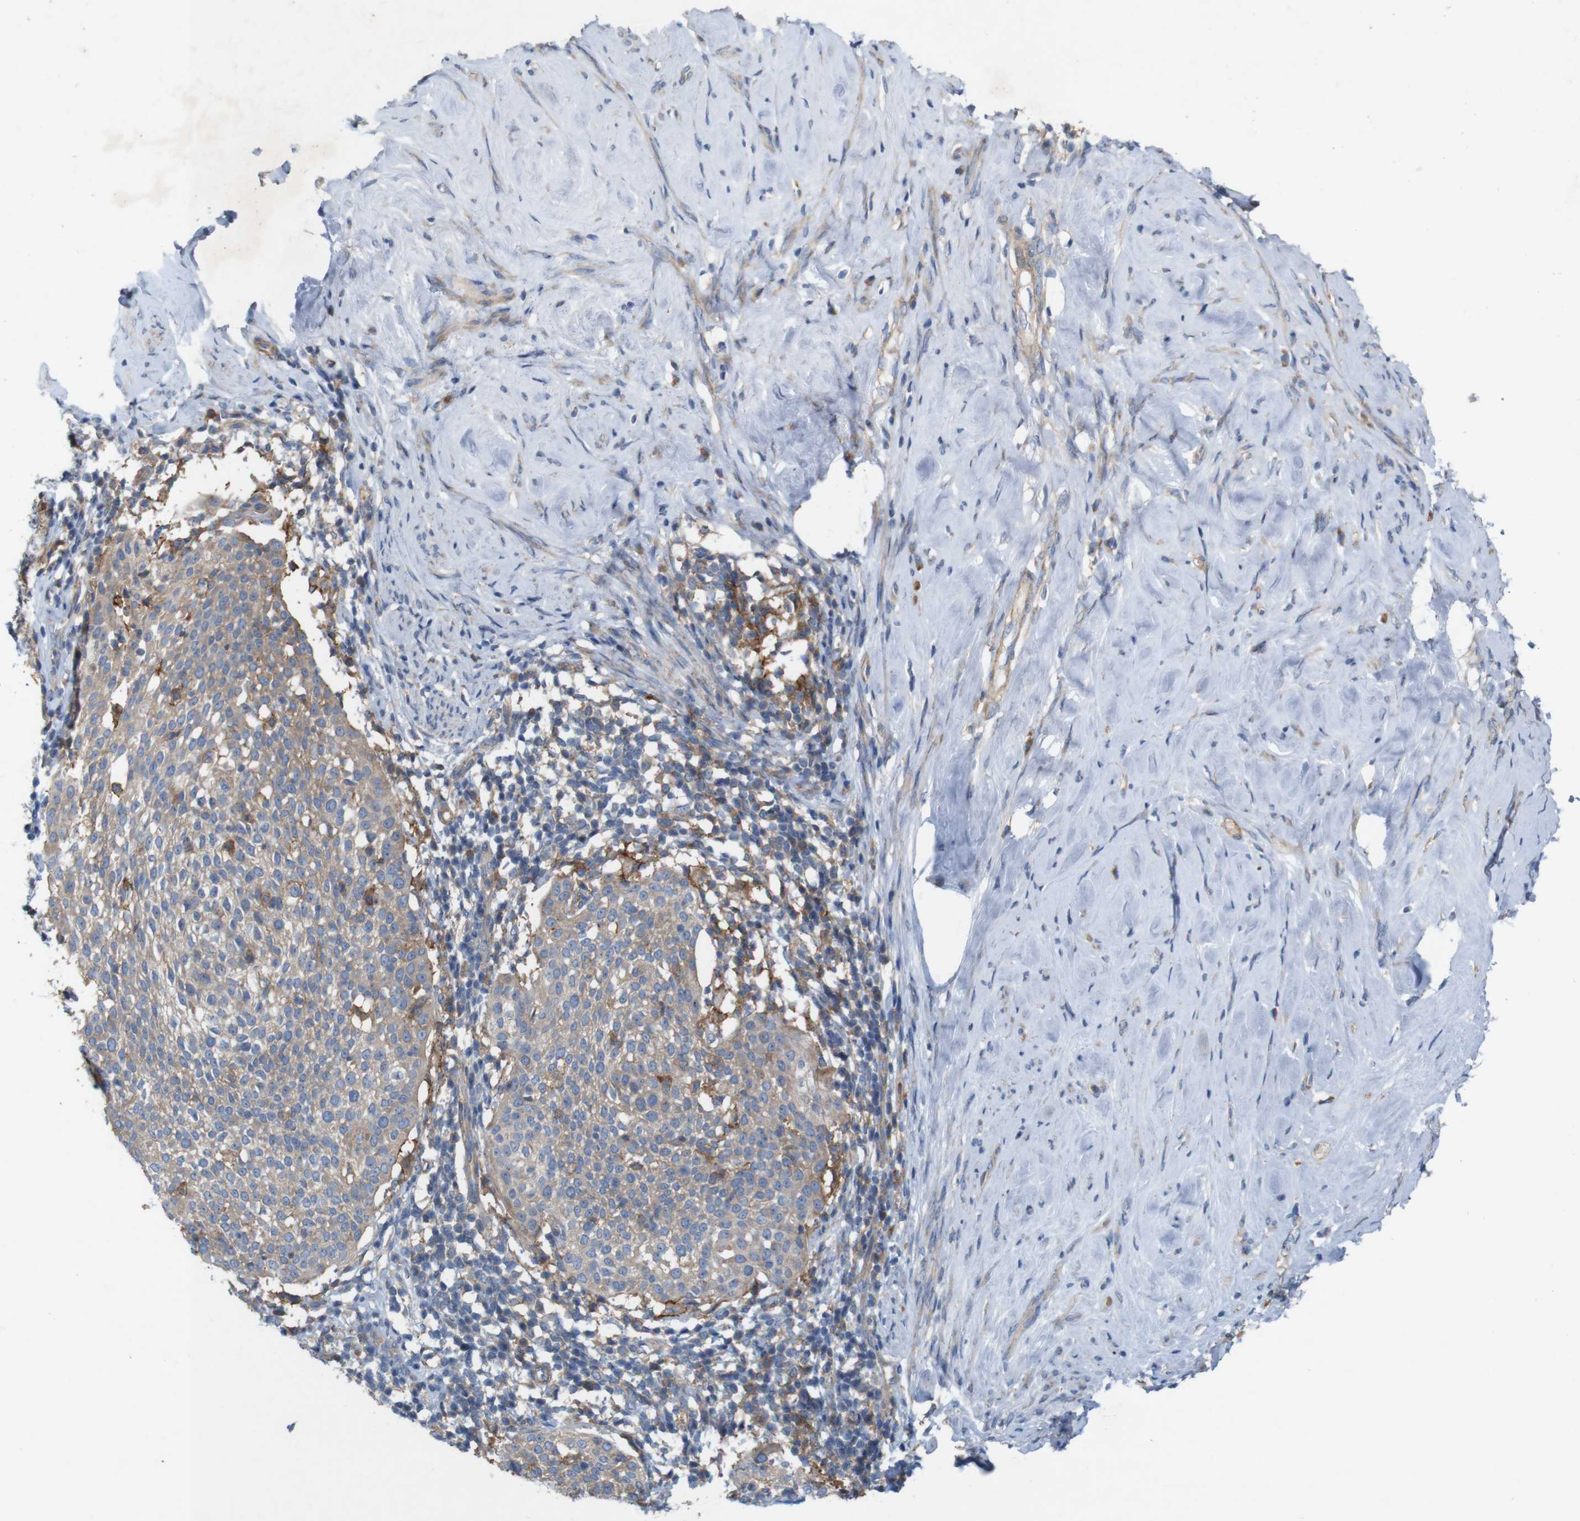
{"staining": {"intensity": "weak", "quantity": ">75%", "location": "cytoplasmic/membranous"}, "tissue": "cervical cancer", "cell_type": "Tumor cells", "image_type": "cancer", "snomed": [{"axis": "morphology", "description": "Squamous cell carcinoma, NOS"}, {"axis": "topography", "description": "Cervix"}], "caption": "Brown immunohistochemical staining in human squamous cell carcinoma (cervical) demonstrates weak cytoplasmic/membranous staining in about >75% of tumor cells. (Brightfield microscopy of DAB IHC at high magnification).", "gene": "SIGLEC8", "patient": {"sex": "female", "age": 51}}